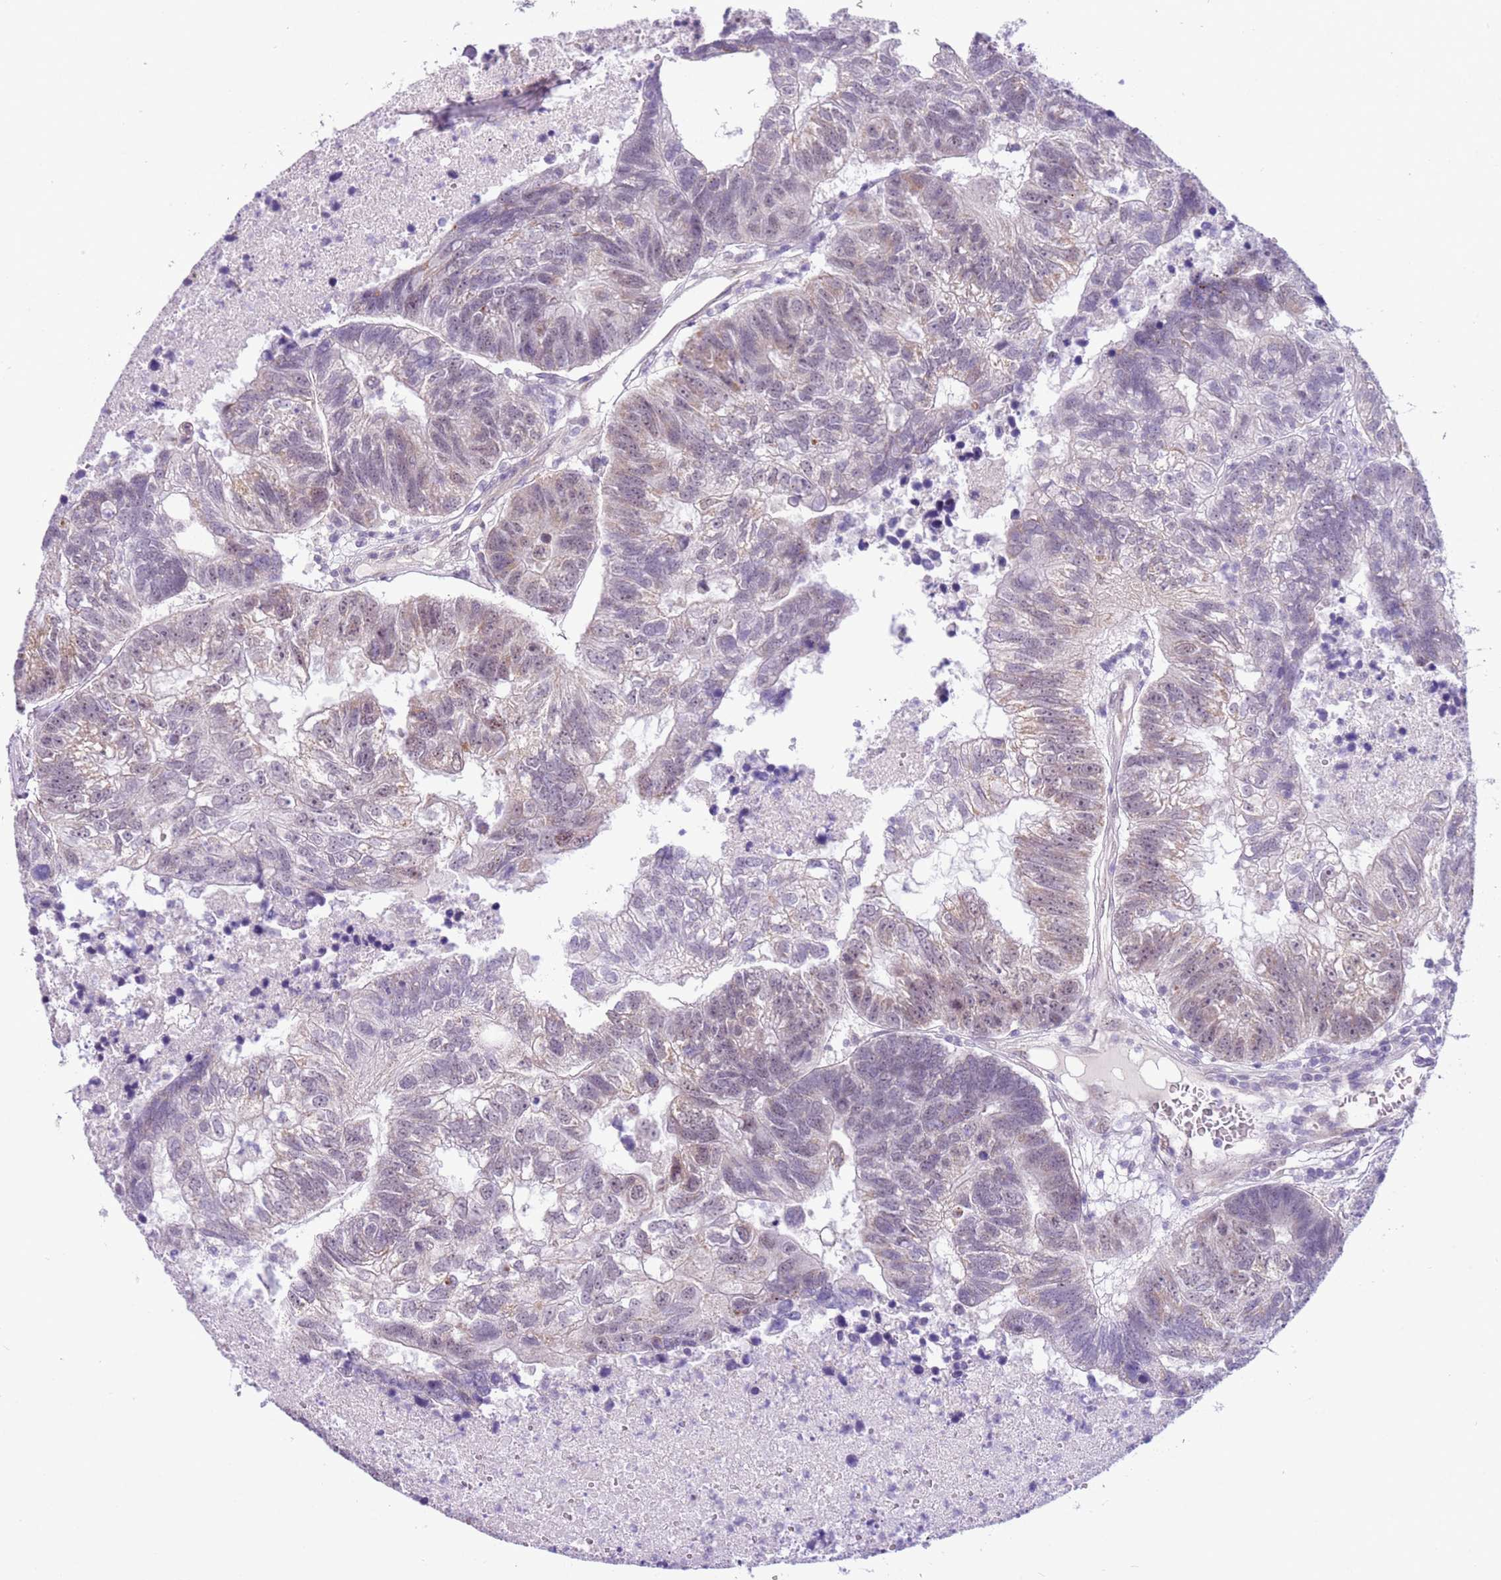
{"staining": {"intensity": "weak", "quantity": "<25%", "location": "nuclear"}, "tissue": "colorectal cancer", "cell_type": "Tumor cells", "image_type": "cancer", "snomed": [{"axis": "morphology", "description": "Adenocarcinoma, NOS"}, {"axis": "topography", "description": "Colon"}], "caption": "Immunohistochemistry (IHC) micrograph of human colorectal cancer stained for a protein (brown), which demonstrates no staining in tumor cells.", "gene": "FAM120C", "patient": {"sex": "female", "age": 48}}